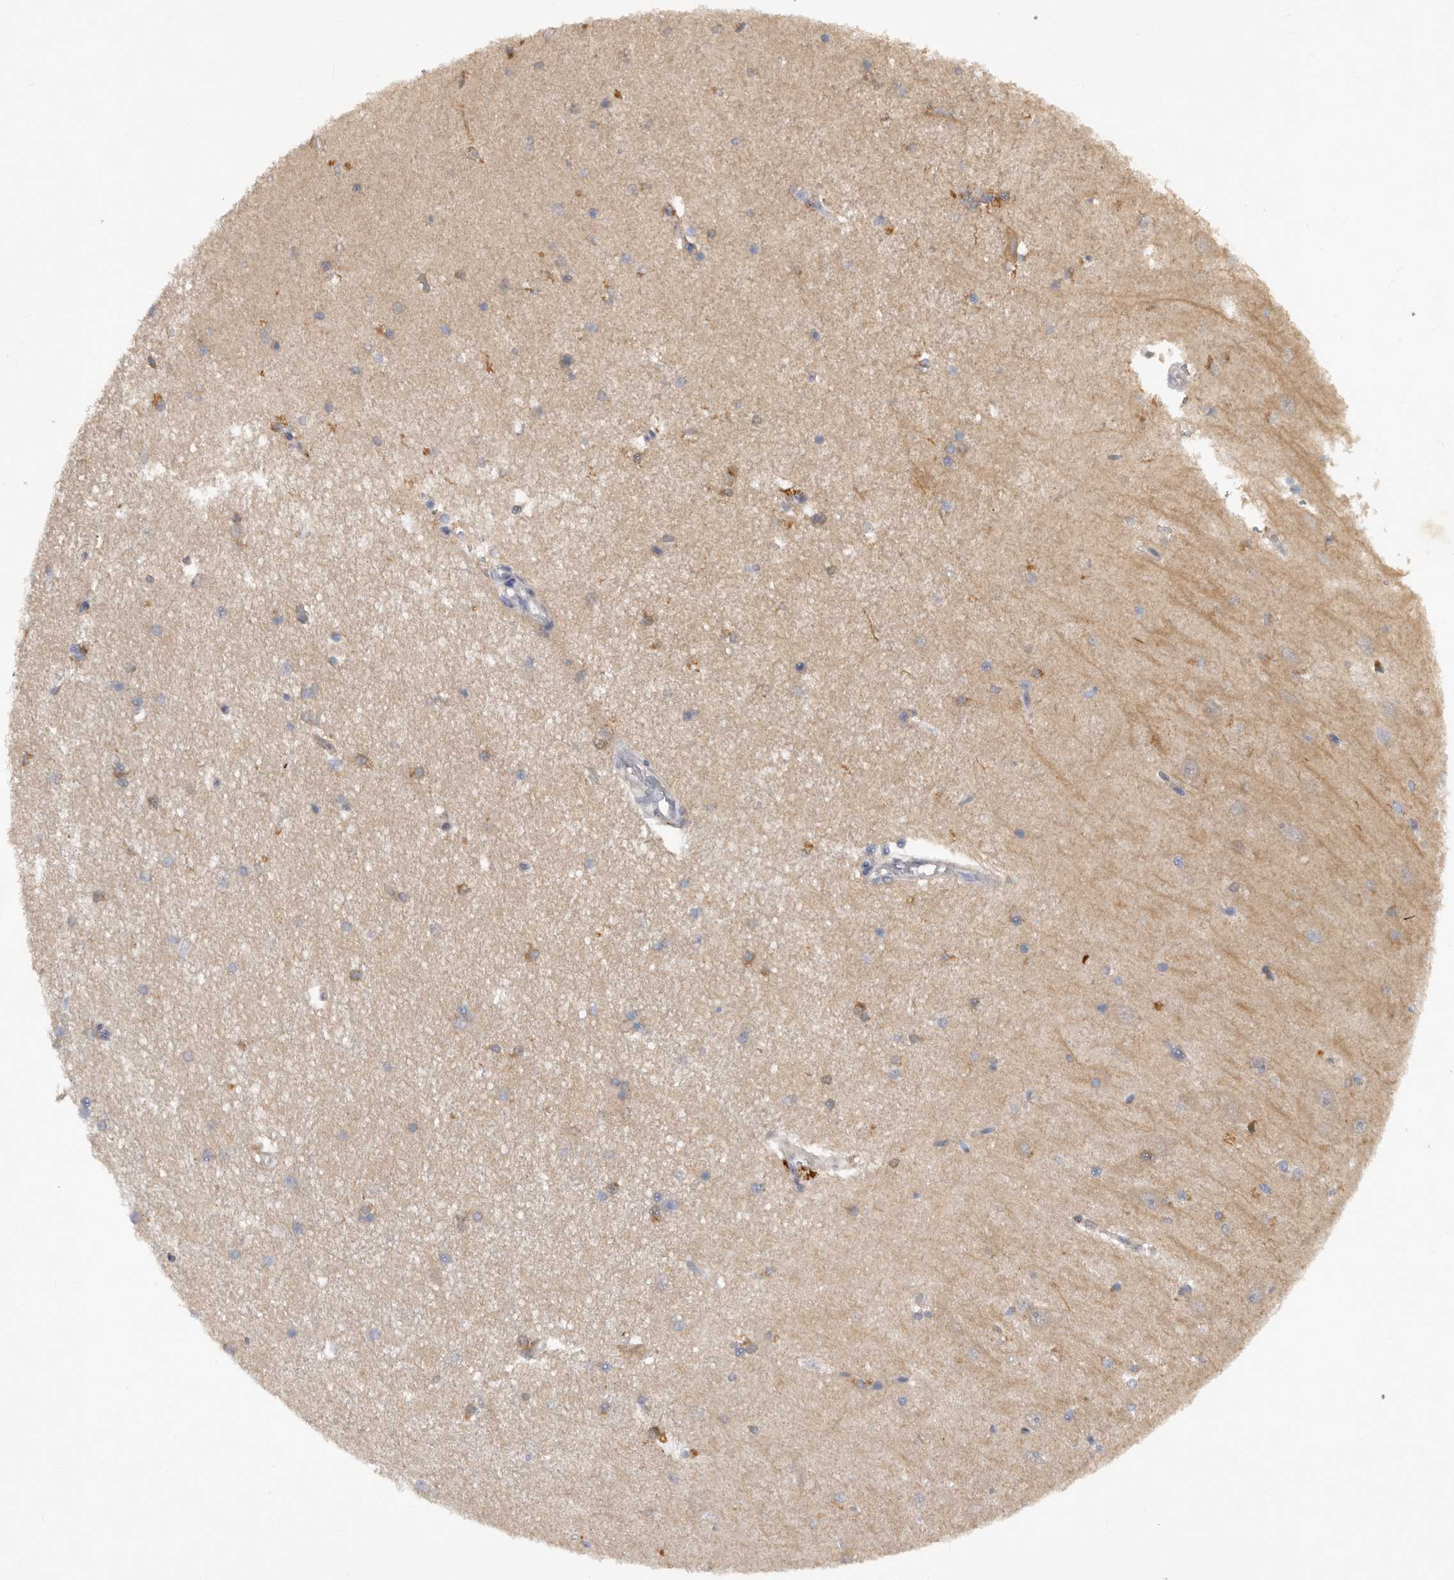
{"staining": {"intensity": "weak", "quantity": "<25%", "location": "cytoplasmic/membranous"}, "tissue": "hippocampus", "cell_type": "Glial cells", "image_type": "normal", "snomed": [{"axis": "morphology", "description": "Normal tissue, NOS"}, {"axis": "topography", "description": "Hippocampus"}], "caption": "Image shows no significant protein expression in glial cells of benign hippocampus. (DAB immunohistochemistry with hematoxylin counter stain).", "gene": "DHDDS", "patient": {"sex": "male", "age": 45}}